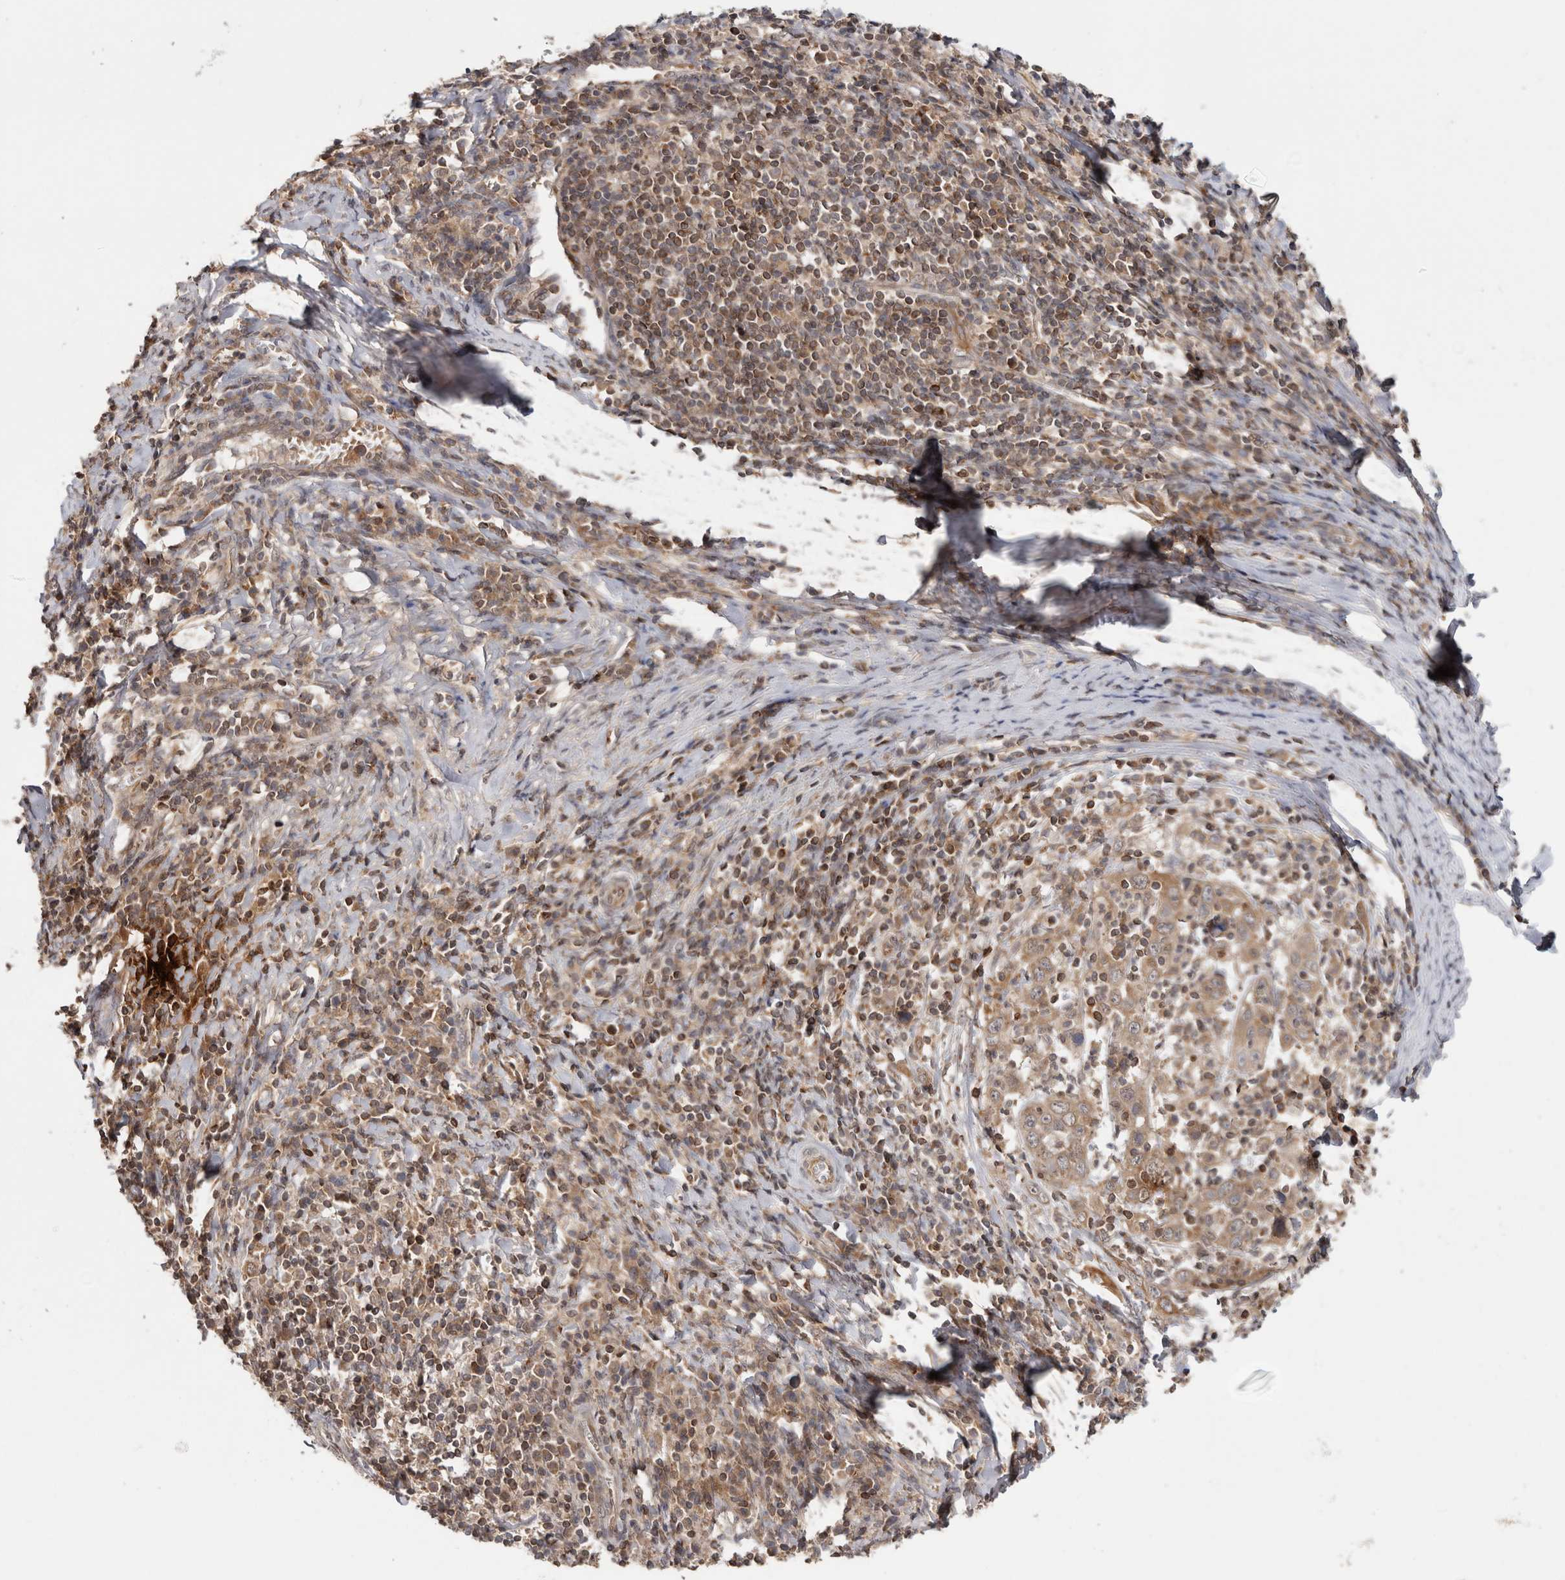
{"staining": {"intensity": "weak", "quantity": ">75%", "location": "cytoplasmic/membranous"}, "tissue": "cervical cancer", "cell_type": "Tumor cells", "image_type": "cancer", "snomed": [{"axis": "morphology", "description": "Squamous cell carcinoma, NOS"}, {"axis": "topography", "description": "Cervix"}], "caption": "A histopathology image of squamous cell carcinoma (cervical) stained for a protein exhibits weak cytoplasmic/membranous brown staining in tumor cells.", "gene": "HMOX2", "patient": {"sex": "female", "age": 46}}